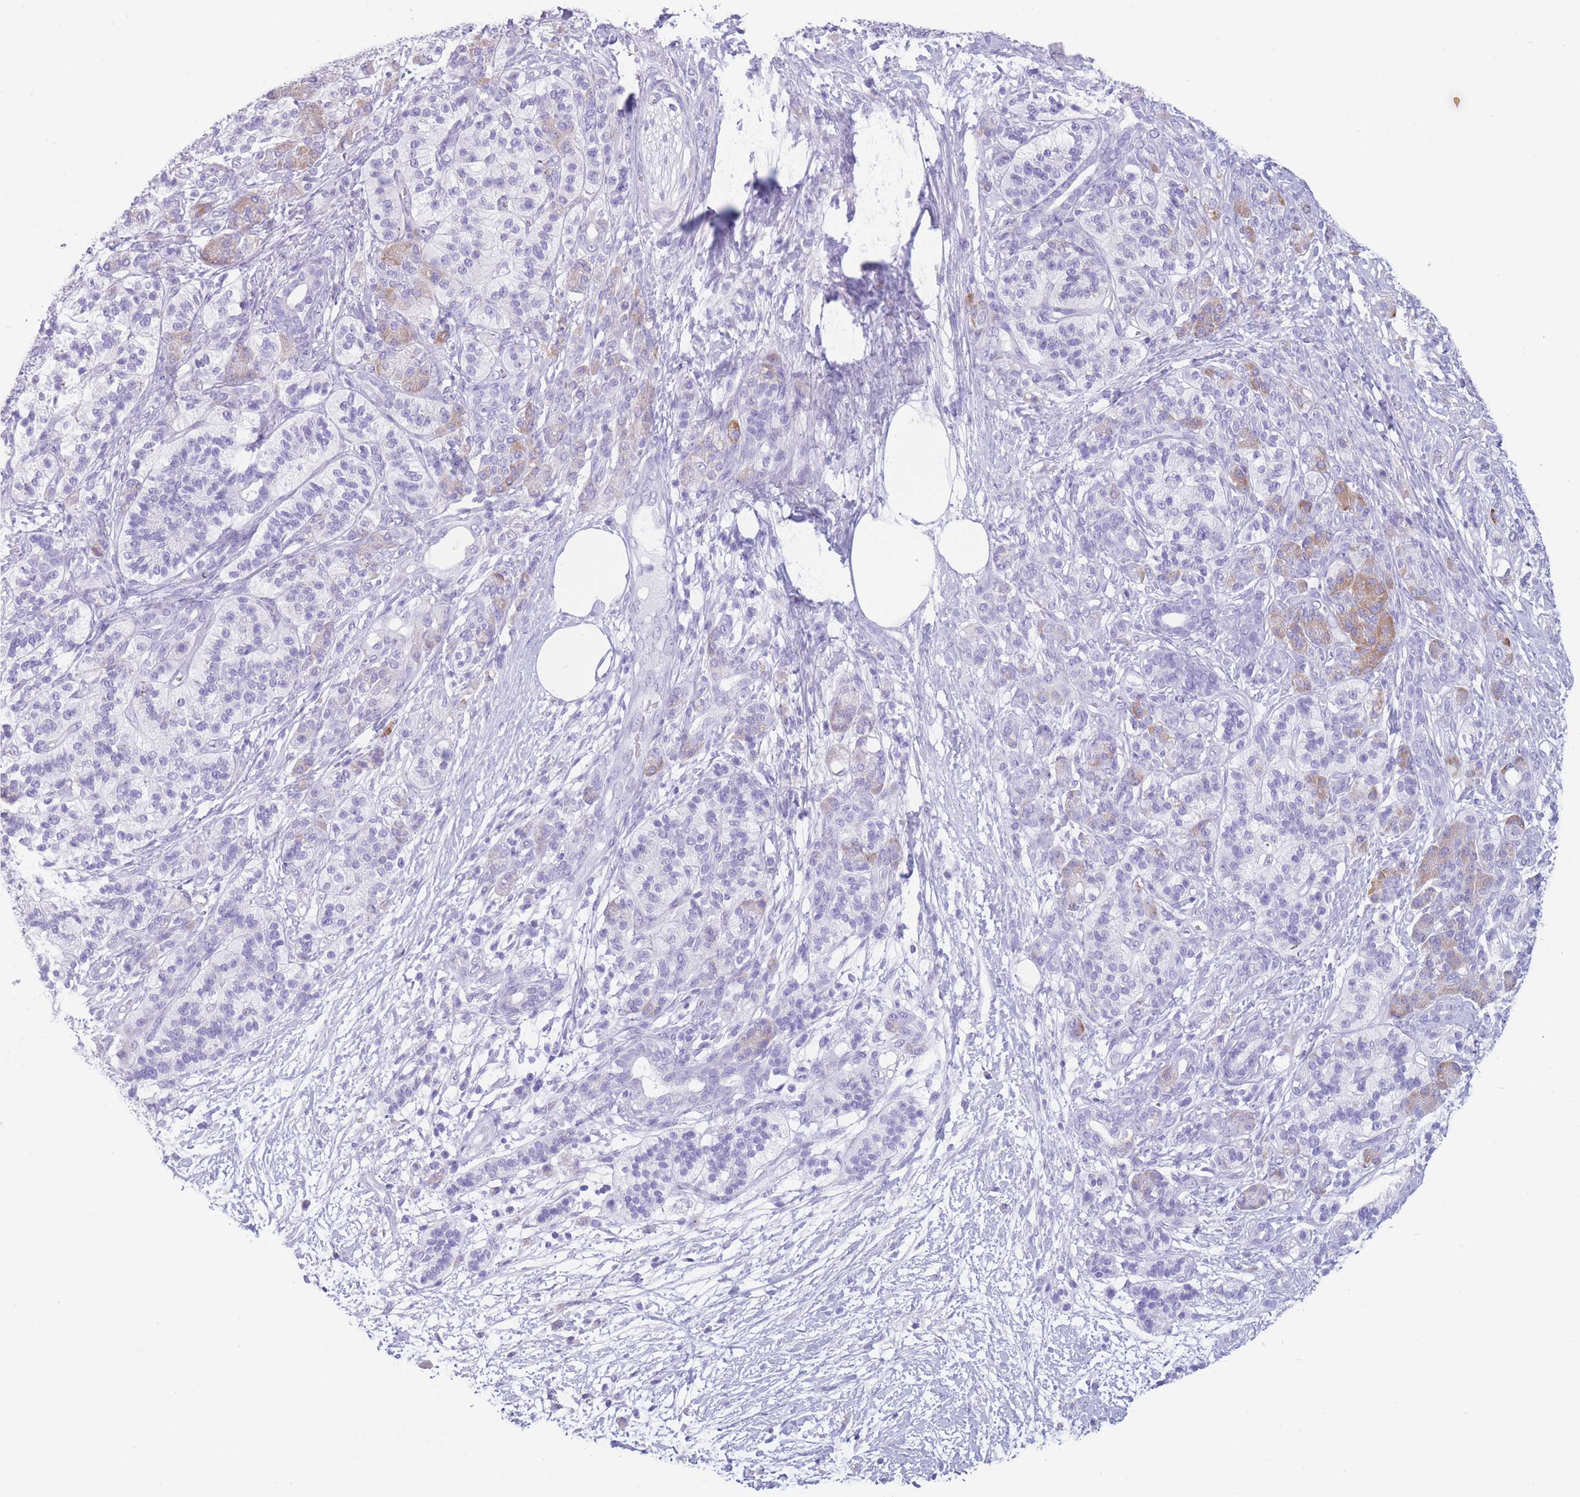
{"staining": {"intensity": "negative", "quantity": "none", "location": "none"}, "tissue": "pancreatic cancer", "cell_type": "Tumor cells", "image_type": "cancer", "snomed": [{"axis": "morphology", "description": "Adenocarcinoma, NOS"}, {"axis": "topography", "description": "Pancreas"}], "caption": "A high-resolution image shows IHC staining of pancreatic cancer (adenocarcinoma), which shows no significant positivity in tumor cells.", "gene": "COL27A1", "patient": {"sex": "male", "age": 57}}